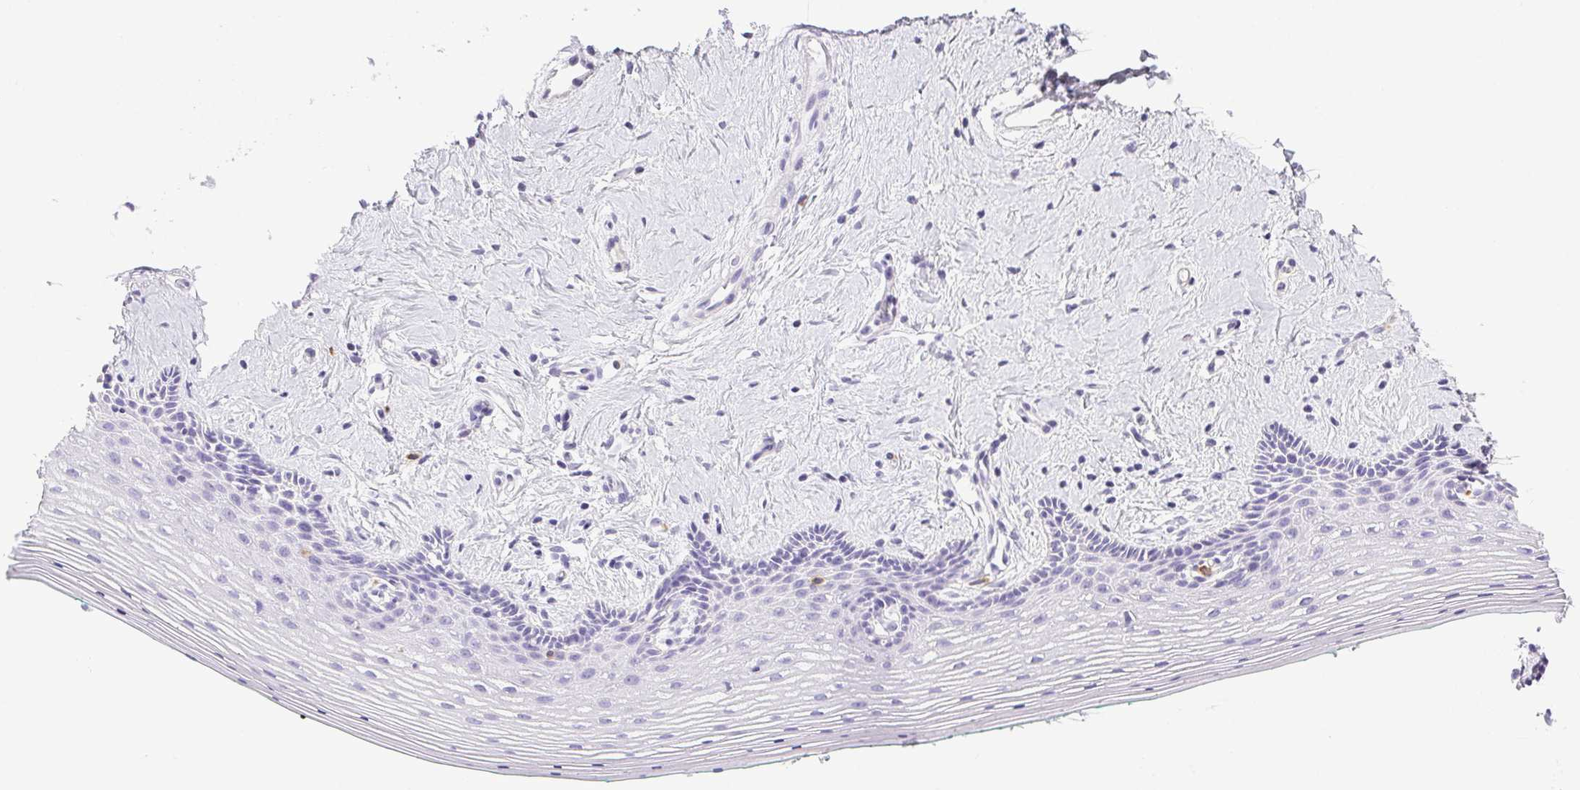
{"staining": {"intensity": "negative", "quantity": "none", "location": "none"}, "tissue": "vagina", "cell_type": "Squamous epithelial cells", "image_type": "normal", "snomed": [{"axis": "morphology", "description": "Normal tissue, NOS"}, {"axis": "topography", "description": "Vagina"}], "caption": "The photomicrograph reveals no significant positivity in squamous epithelial cells of vagina.", "gene": "PAPPA2", "patient": {"sex": "female", "age": 42}}